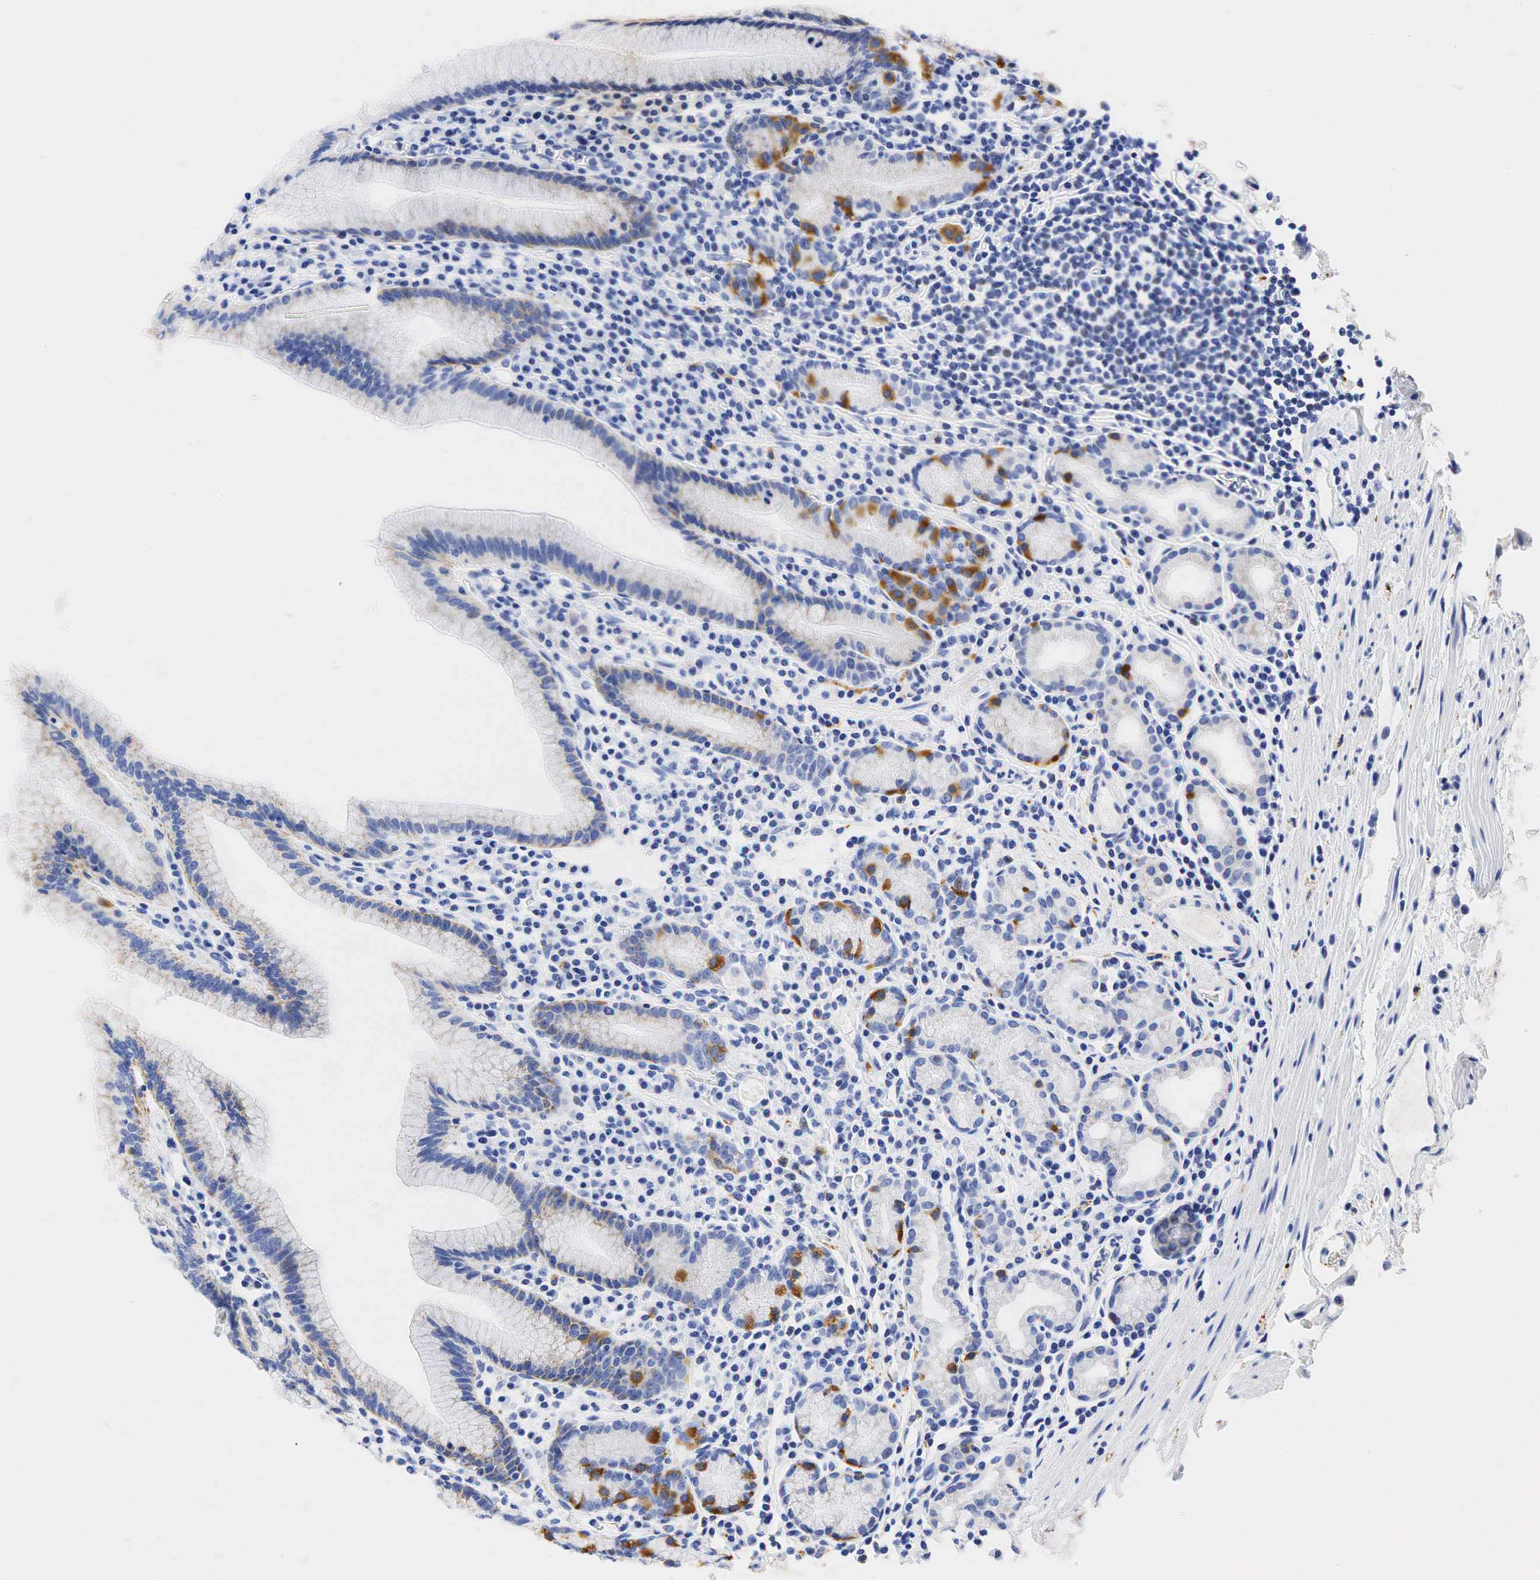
{"staining": {"intensity": "strong", "quantity": "<25%", "location": "cytoplasmic/membranous"}, "tissue": "stomach", "cell_type": "Glandular cells", "image_type": "normal", "snomed": [{"axis": "morphology", "description": "Normal tissue, NOS"}, {"axis": "topography", "description": "Stomach, lower"}], "caption": "Immunohistochemistry (IHC) (DAB) staining of benign stomach displays strong cytoplasmic/membranous protein staining in about <25% of glandular cells.", "gene": "SYP", "patient": {"sex": "male", "age": 58}}